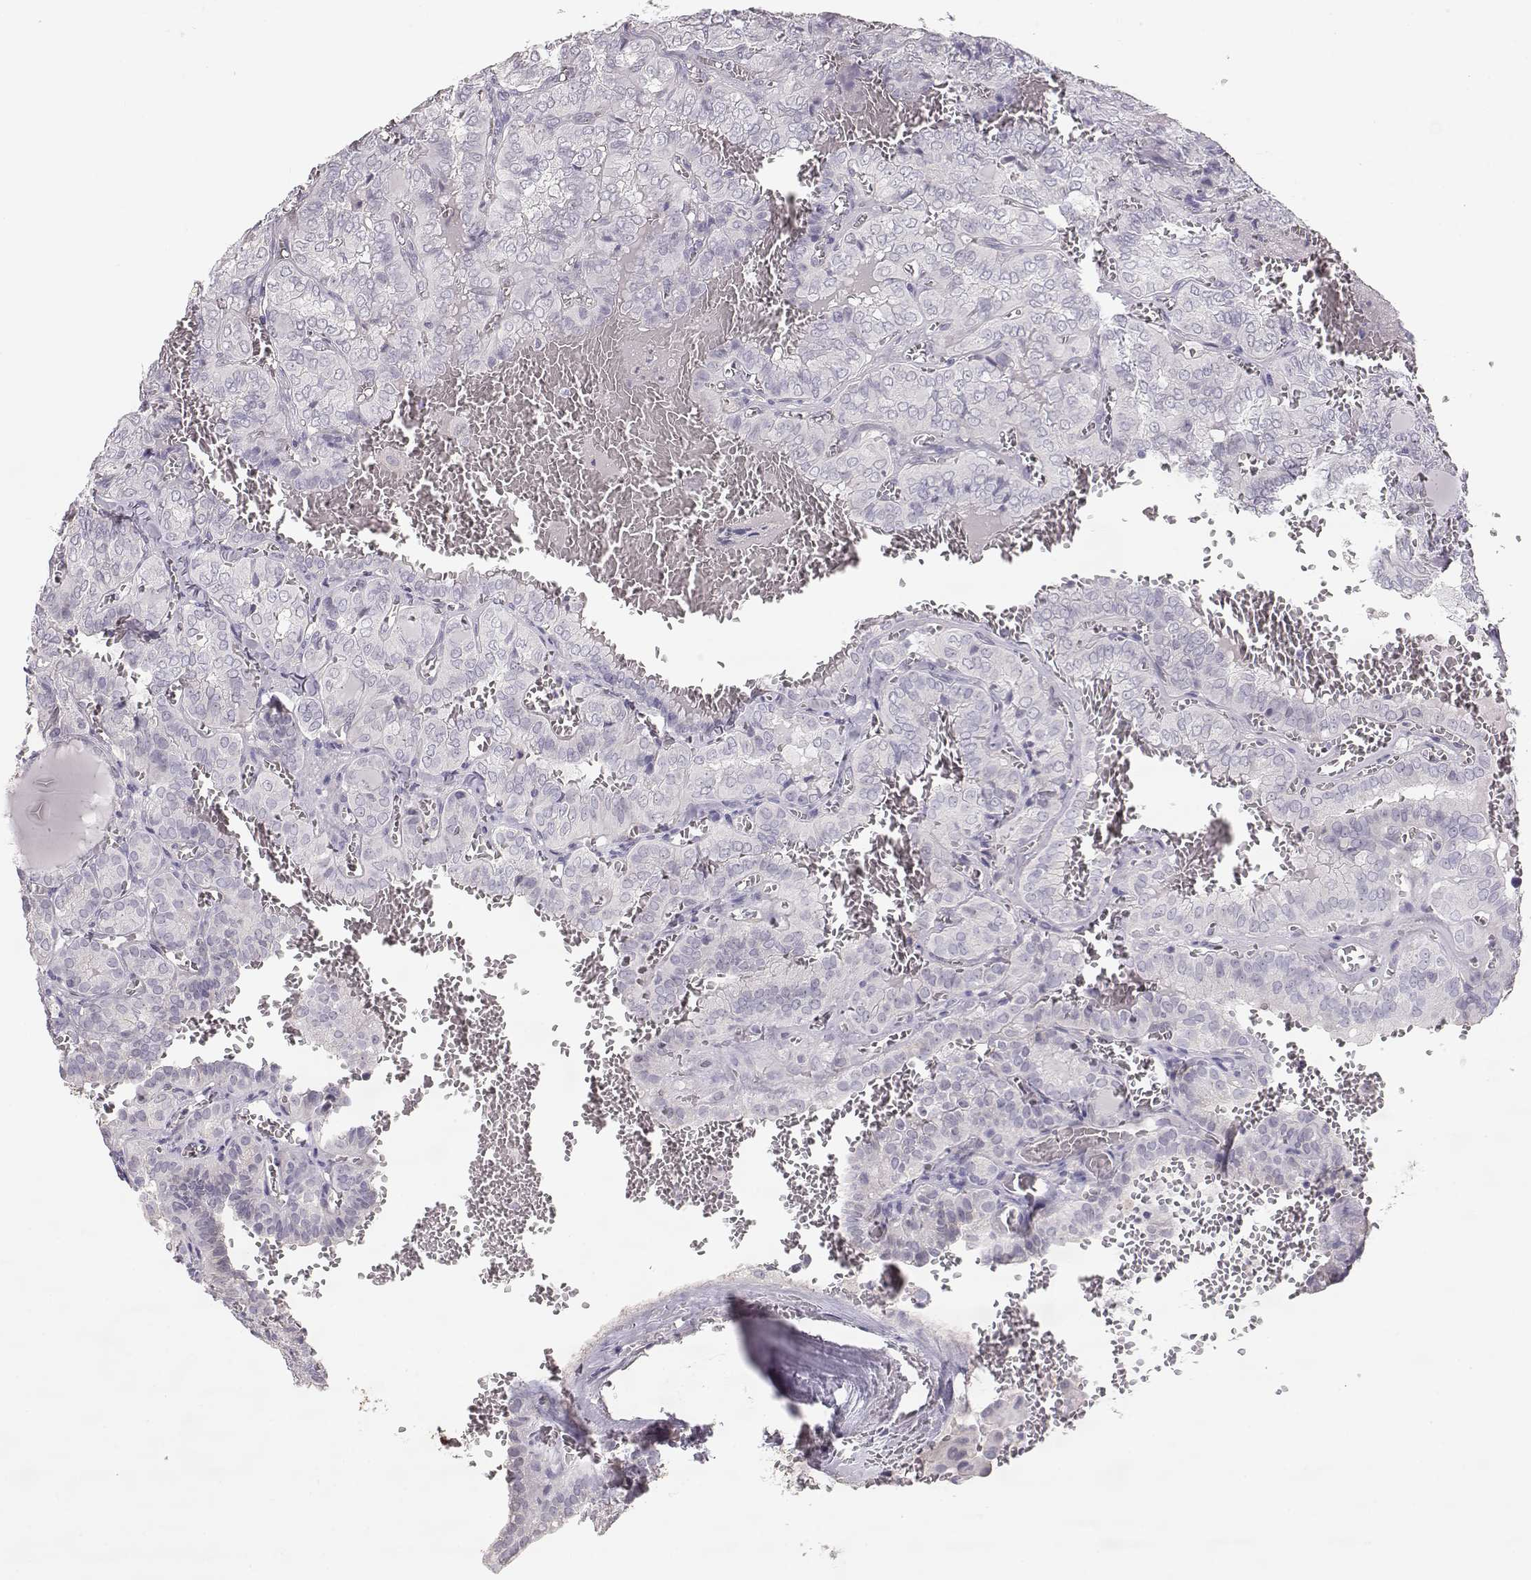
{"staining": {"intensity": "negative", "quantity": "none", "location": "none"}, "tissue": "thyroid cancer", "cell_type": "Tumor cells", "image_type": "cancer", "snomed": [{"axis": "morphology", "description": "Papillary adenocarcinoma, NOS"}, {"axis": "topography", "description": "Thyroid gland"}], "caption": "DAB immunohistochemical staining of thyroid cancer exhibits no significant expression in tumor cells.", "gene": "SLC18A1", "patient": {"sex": "female", "age": 41}}